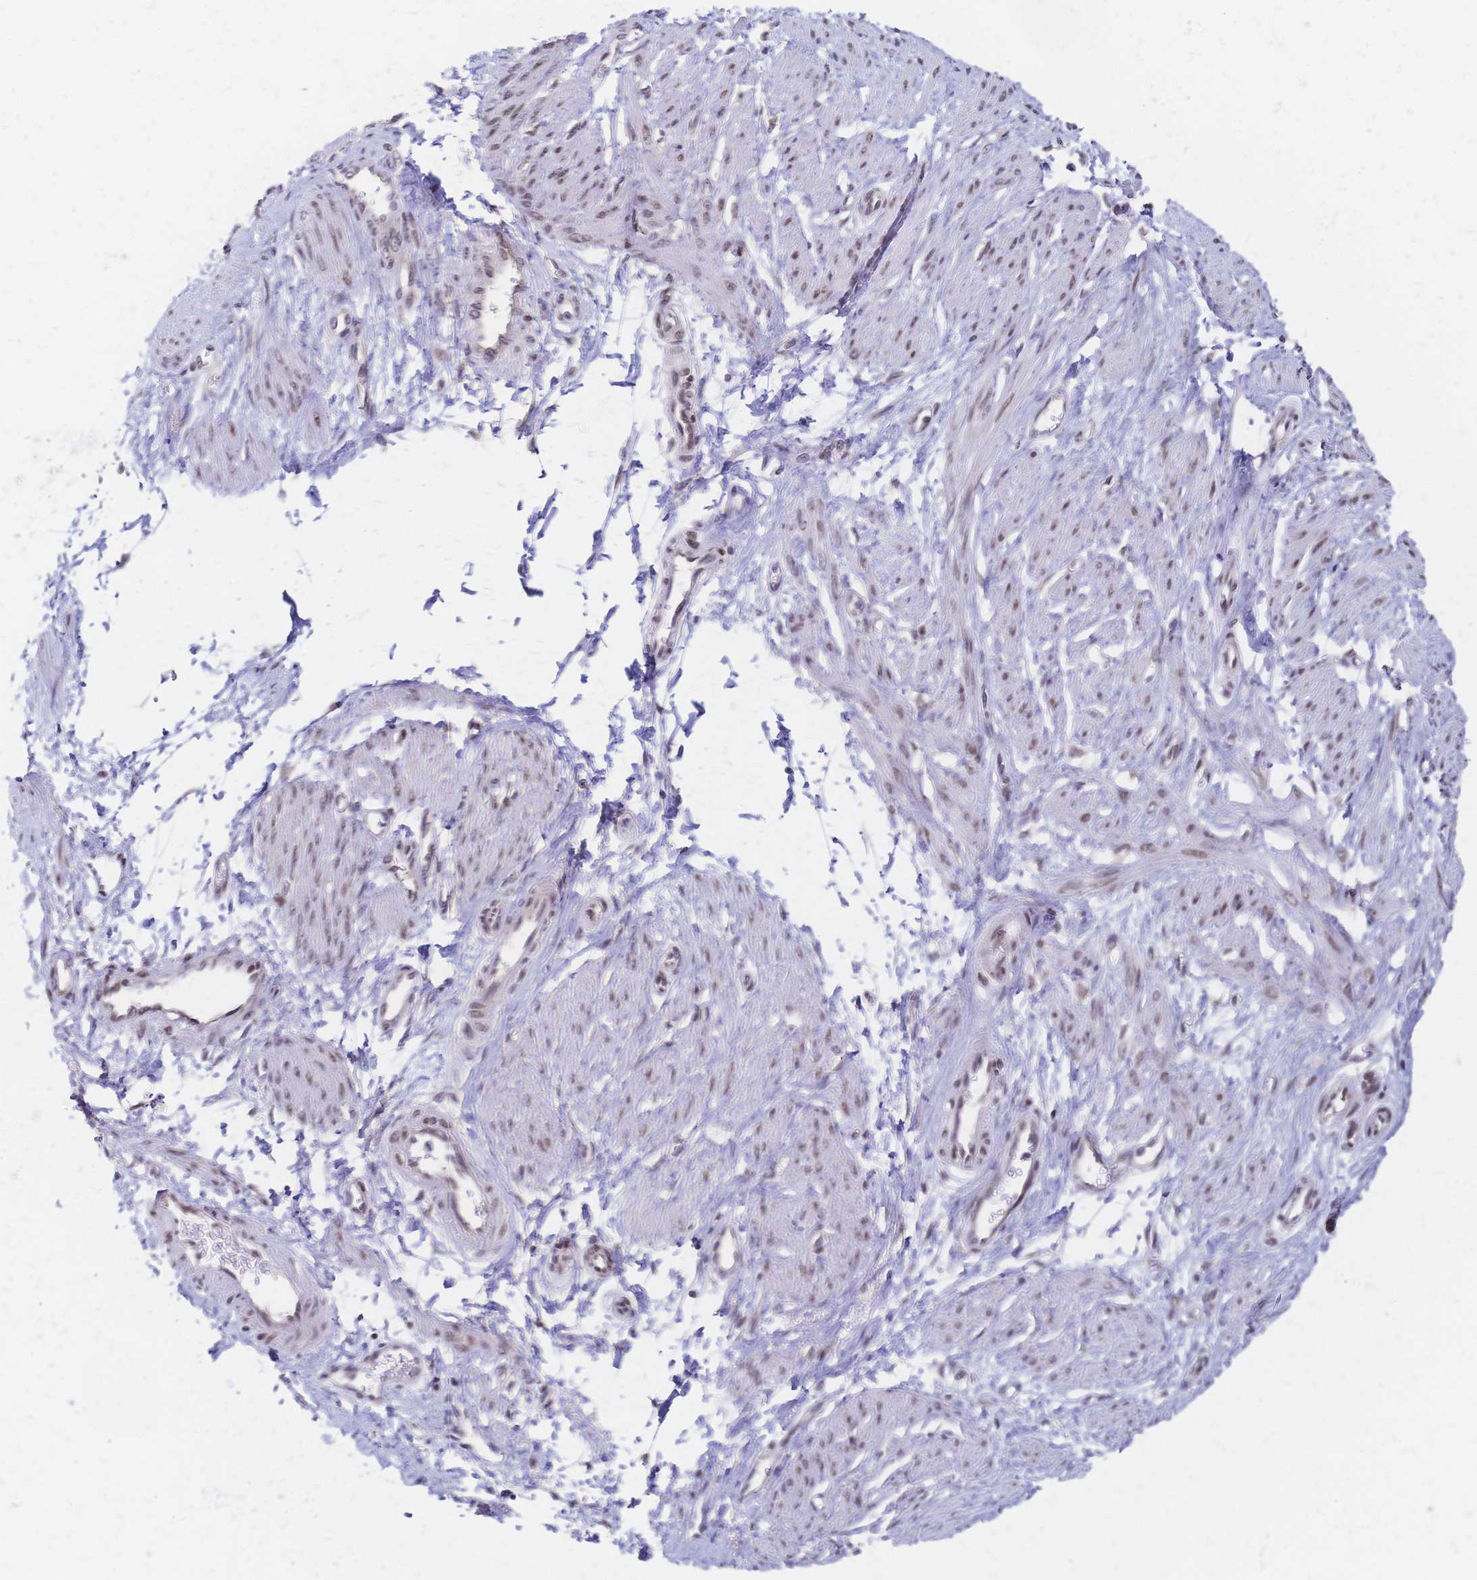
{"staining": {"intensity": "weak", "quantity": "25%-75%", "location": "nuclear"}, "tissue": "smooth muscle", "cell_type": "Smooth muscle cells", "image_type": "normal", "snomed": [{"axis": "morphology", "description": "Normal tissue, NOS"}, {"axis": "topography", "description": "Smooth muscle"}, {"axis": "topography", "description": "Uterus"}], "caption": "DAB (3,3'-diaminobenzidine) immunohistochemical staining of unremarkable smooth muscle shows weak nuclear protein expression in approximately 25%-75% of smooth muscle cells.", "gene": "CBX7", "patient": {"sex": "female", "age": 39}}